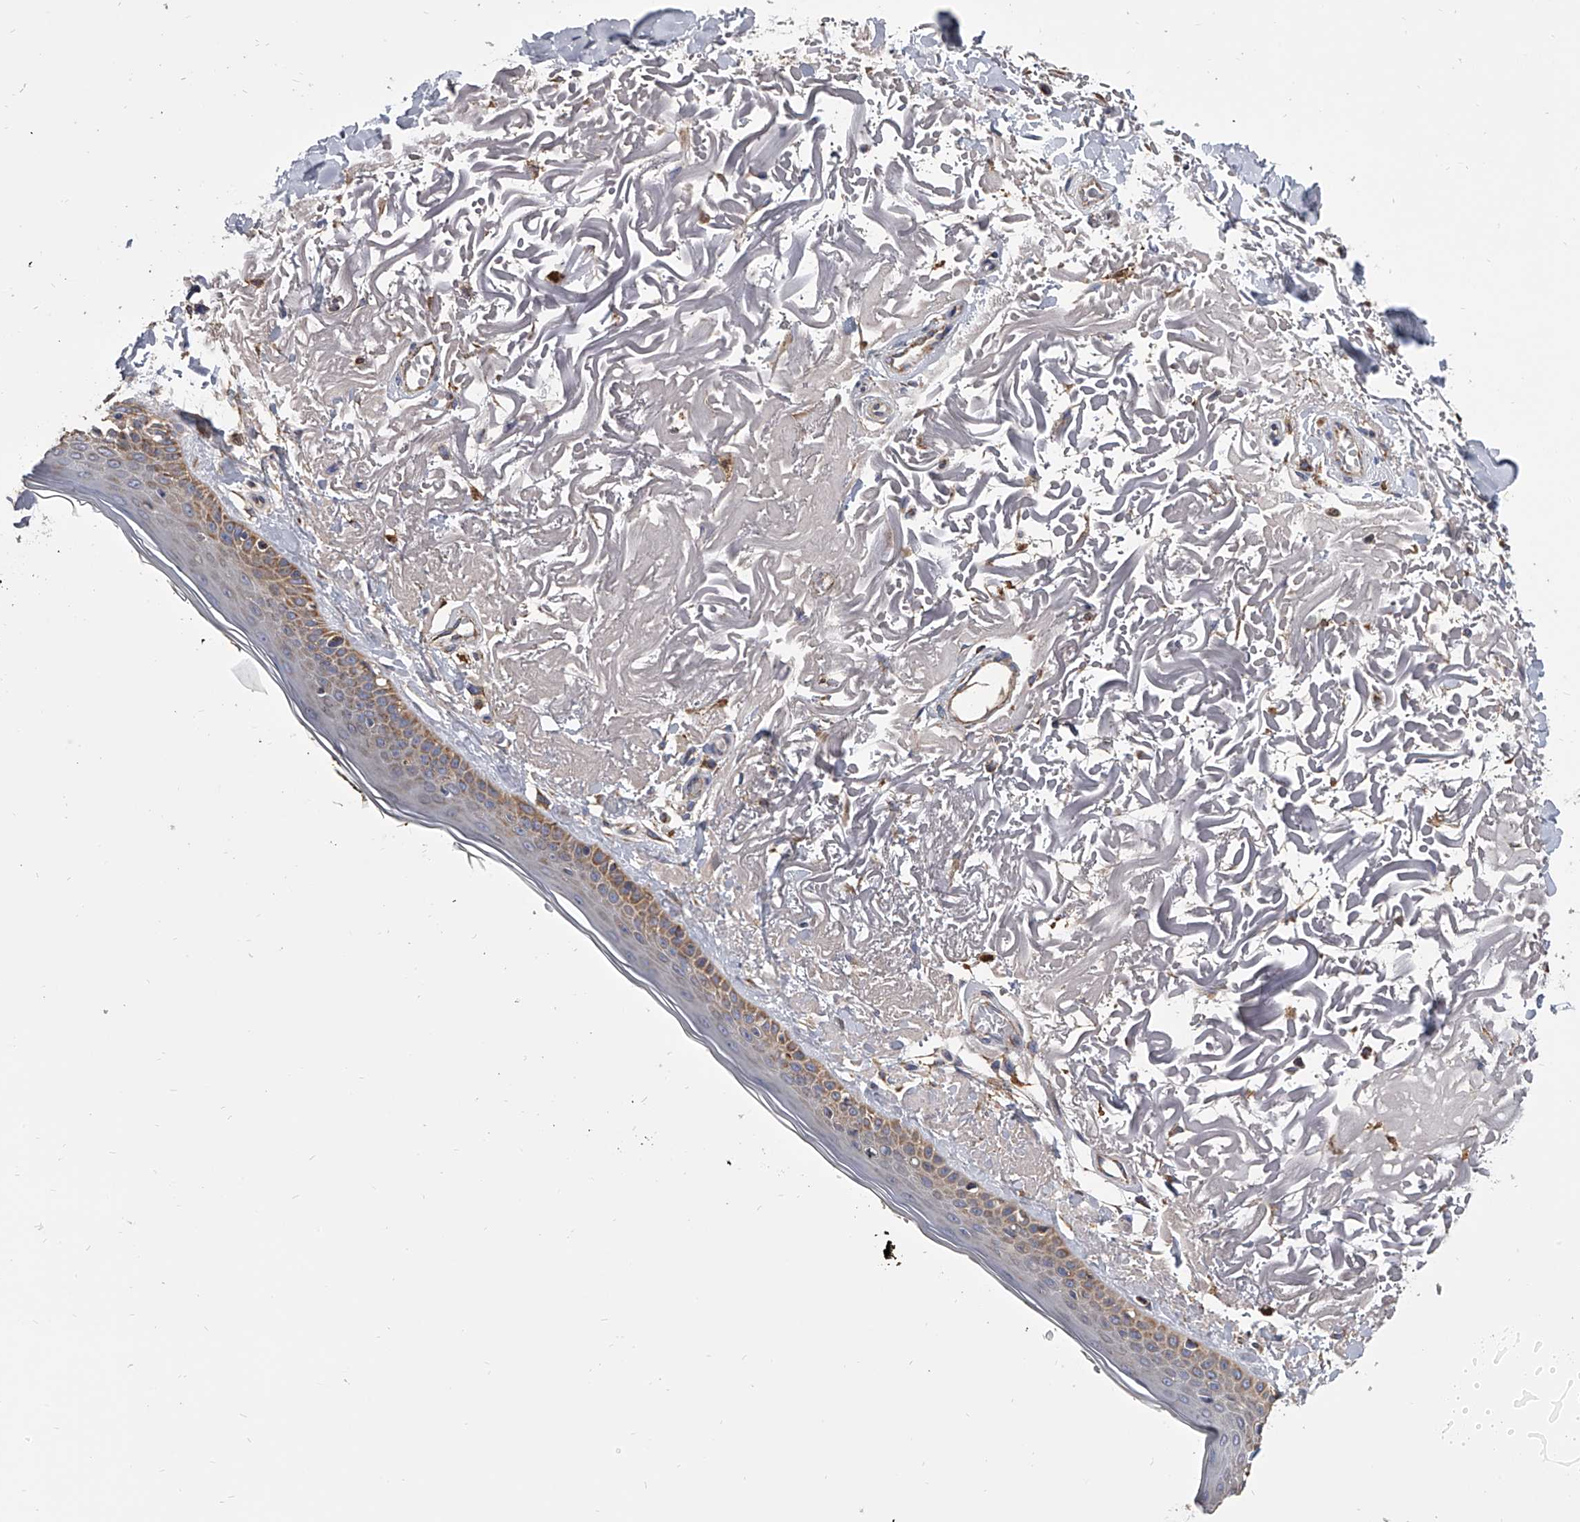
{"staining": {"intensity": "moderate", "quantity": "25%-75%", "location": "cytoplasmic/membranous"}, "tissue": "skin", "cell_type": "Fibroblasts", "image_type": "normal", "snomed": [{"axis": "morphology", "description": "Normal tissue, NOS"}, {"axis": "topography", "description": "Skin"}, {"axis": "topography", "description": "Skeletal muscle"}], "caption": "IHC staining of unremarkable skin, which displays medium levels of moderate cytoplasmic/membranous positivity in about 25%-75% of fibroblasts indicating moderate cytoplasmic/membranous protein expression. The staining was performed using DAB (3,3'-diaminobenzidine) (brown) for protein detection and nuclei were counterstained in hematoxylin (blue).", "gene": "MRPL28", "patient": {"sex": "male", "age": 83}}